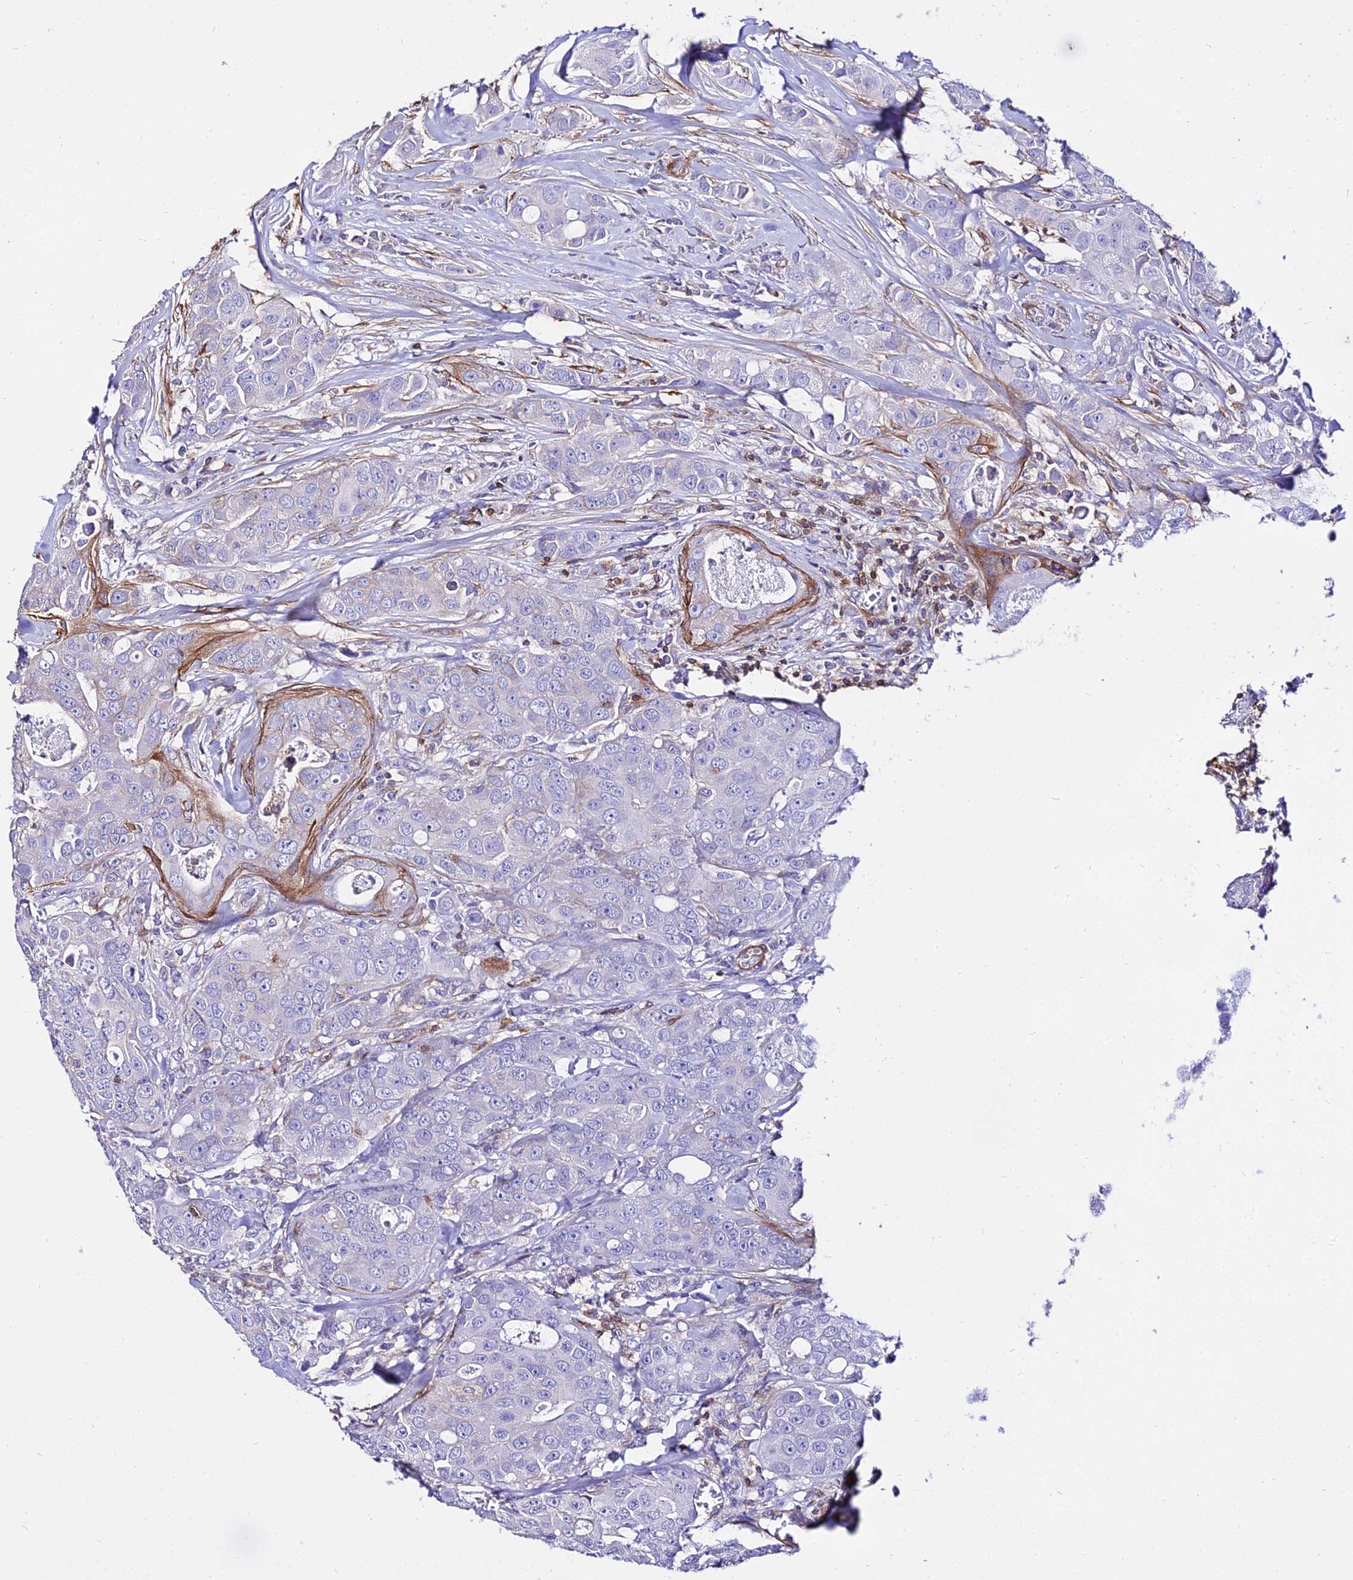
{"staining": {"intensity": "negative", "quantity": "none", "location": "none"}, "tissue": "breast cancer", "cell_type": "Tumor cells", "image_type": "cancer", "snomed": [{"axis": "morphology", "description": "Duct carcinoma"}, {"axis": "topography", "description": "Breast"}], "caption": "DAB immunohistochemical staining of human breast cancer (invasive ductal carcinoma) reveals no significant expression in tumor cells.", "gene": "CSRP1", "patient": {"sex": "female", "age": 43}}